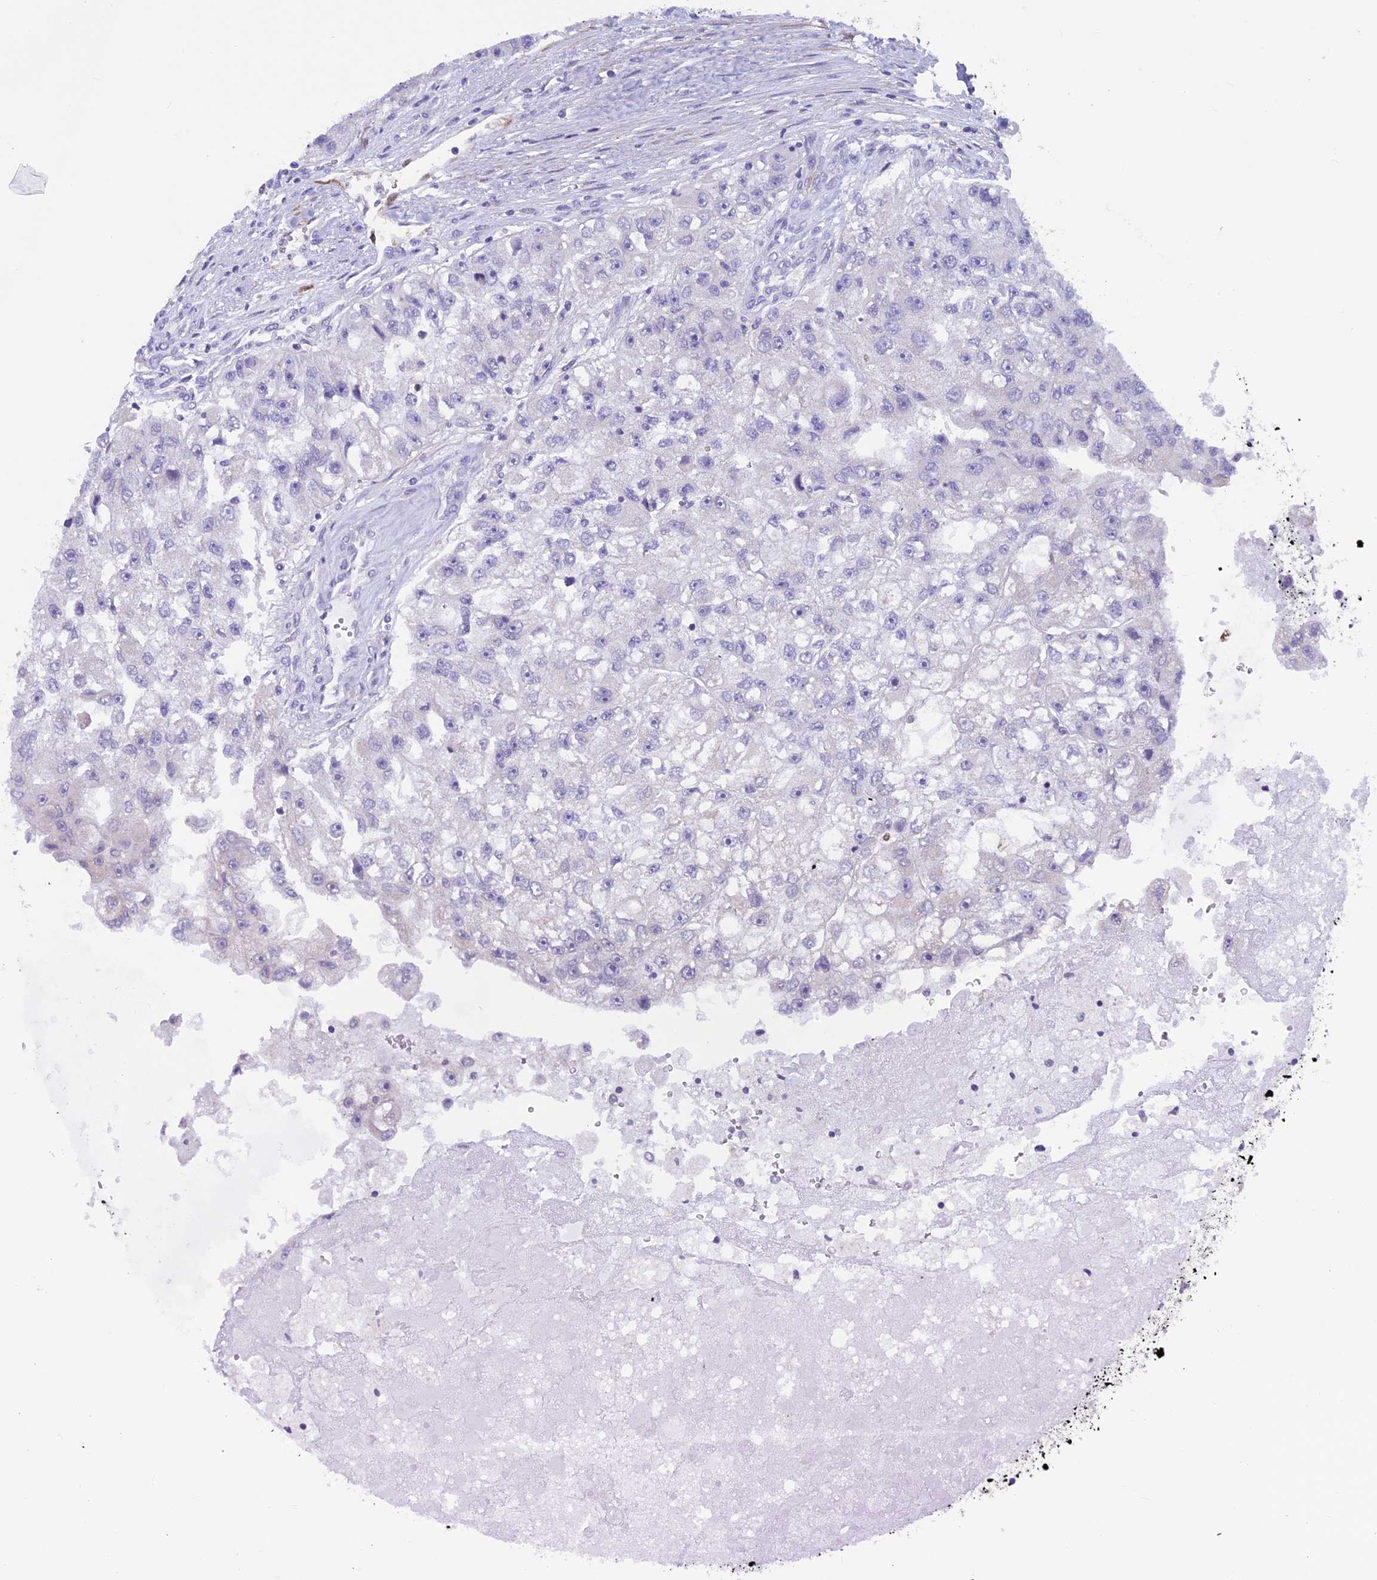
{"staining": {"intensity": "negative", "quantity": "none", "location": "none"}, "tissue": "renal cancer", "cell_type": "Tumor cells", "image_type": "cancer", "snomed": [{"axis": "morphology", "description": "Adenocarcinoma, NOS"}, {"axis": "topography", "description": "Kidney"}], "caption": "The image exhibits no significant expression in tumor cells of renal adenocarcinoma.", "gene": "IGSF6", "patient": {"sex": "male", "age": 63}}